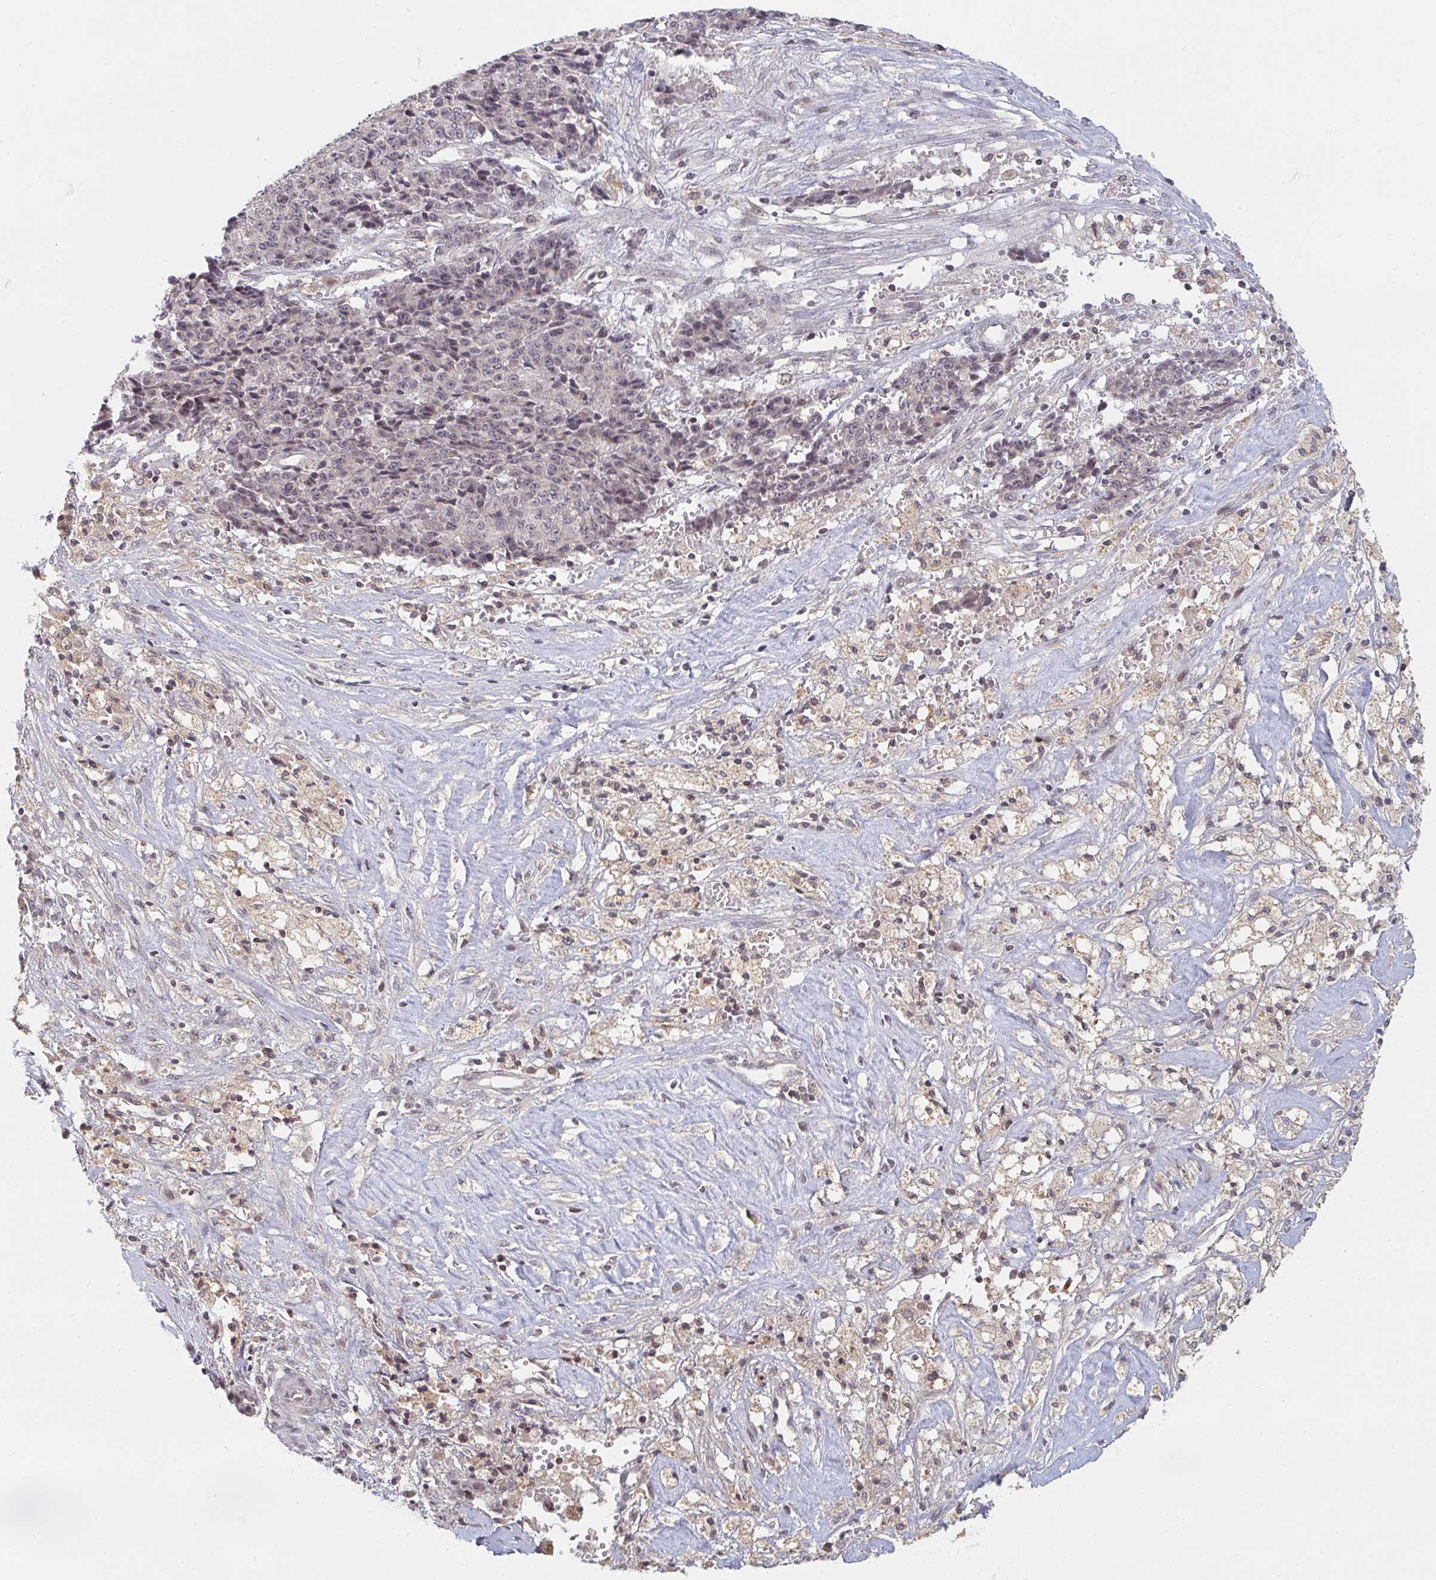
{"staining": {"intensity": "weak", "quantity": "<25%", "location": "cytoplasmic/membranous"}, "tissue": "ovarian cancer", "cell_type": "Tumor cells", "image_type": "cancer", "snomed": [{"axis": "morphology", "description": "Carcinoma, endometroid"}, {"axis": "topography", "description": "Ovary"}], "caption": "Tumor cells show no significant protein positivity in ovarian endometroid carcinoma. The staining was performed using DAB (3,3'-diaminobenzidine) to visualize the protein expression in brown, while the nuclei were stained in blue with hematoxylin (Magnification: 20x).", "gene": "DCST1", "patient": {"sex": "female", "age": 42}}